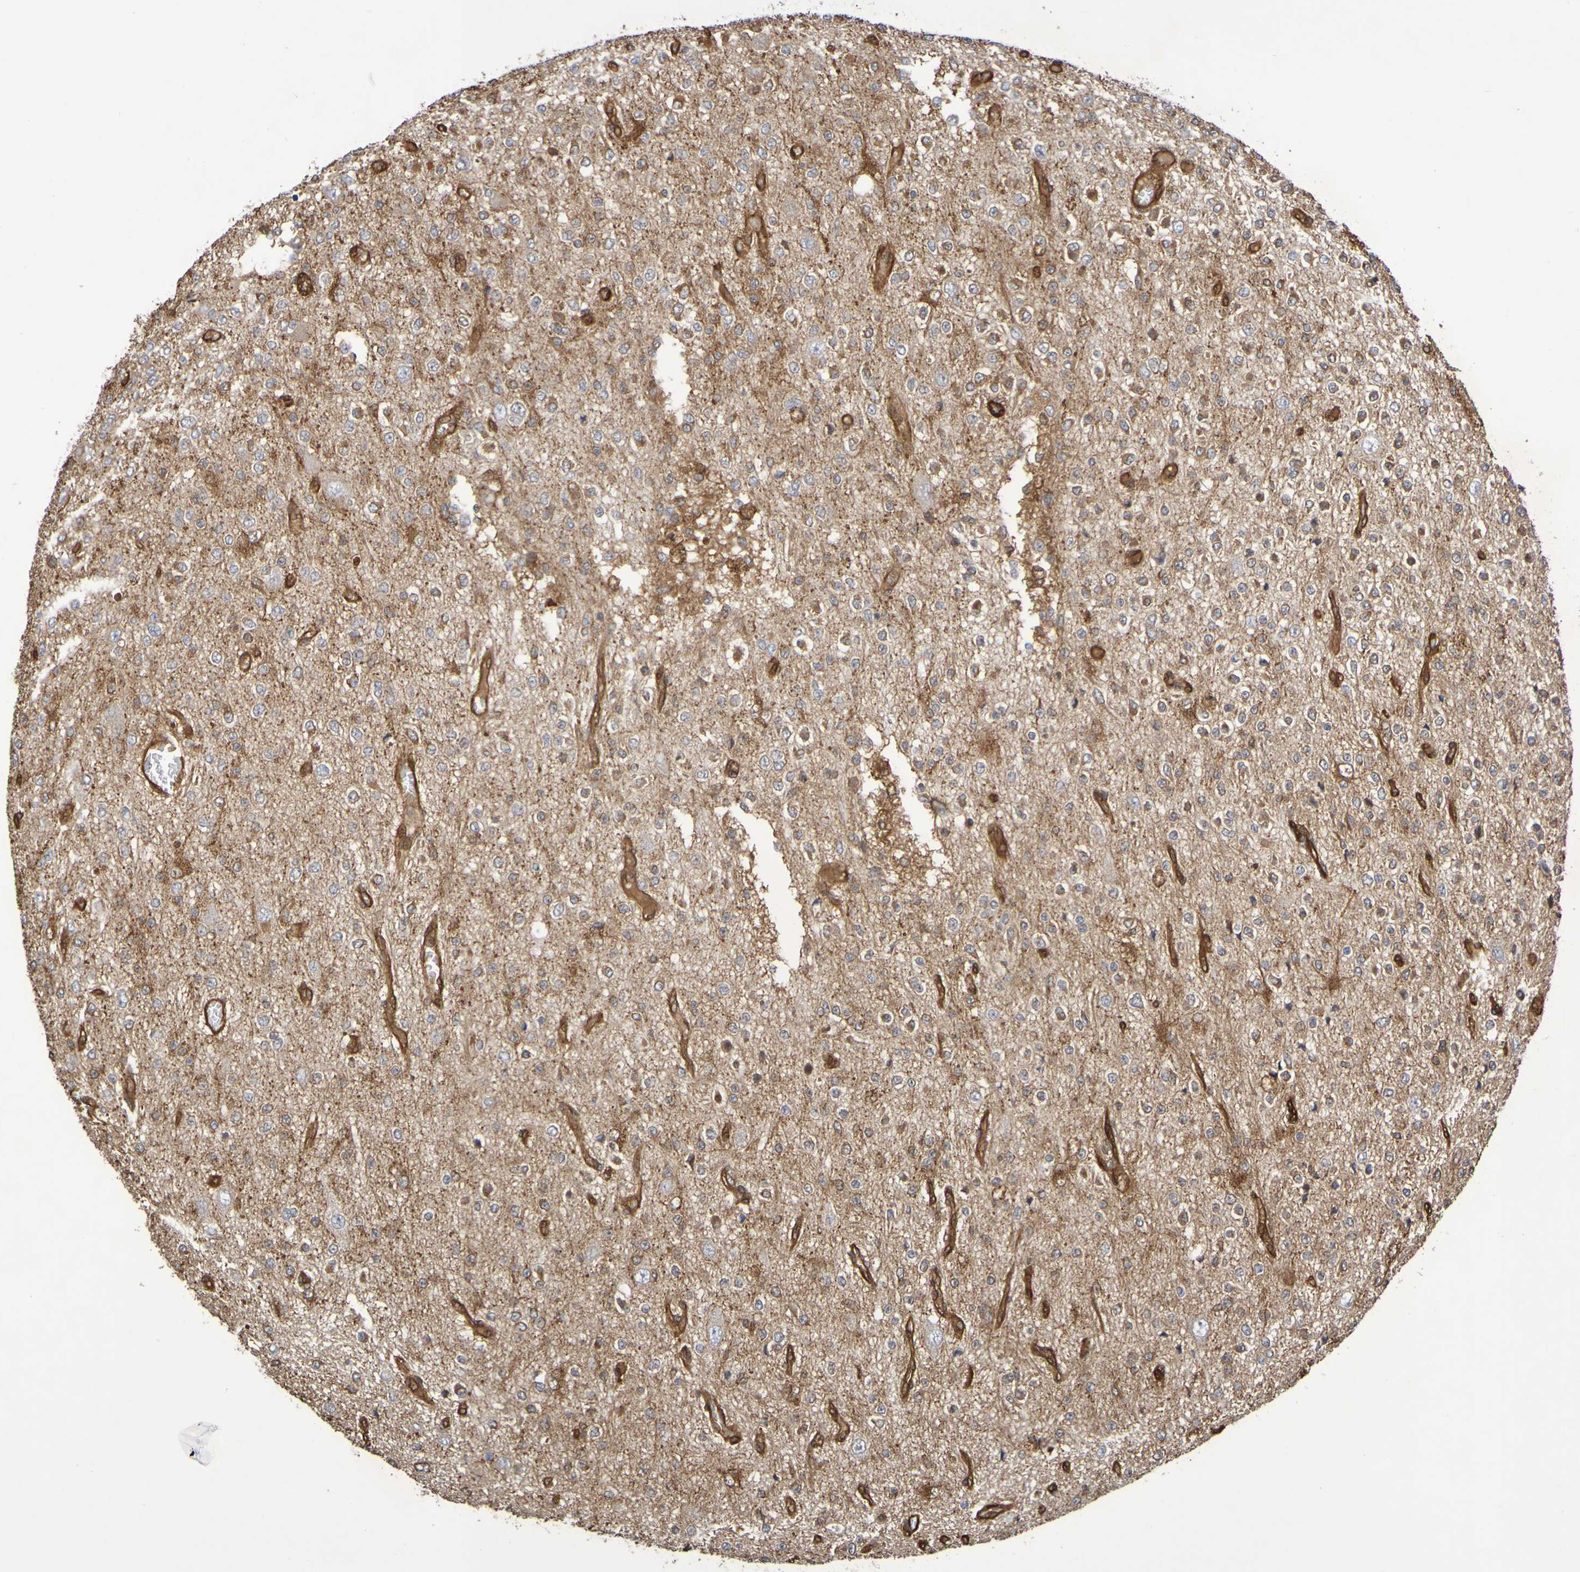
{"staining": {"intensity": "moderate", "quantity": ">75%", "location": "cytoplasmic/membranous"}, "tissue": "glioma", "cell_type": "Tumor cells", "image_type": "cancer", "snomed": [{"axis": "morphology", "description": "Glioma, malignant, Low grade"}, {"axis": "topography", "description": "Brain"}], "caption": "DAB (3,3'-diaminobenzidine) immunohistochemical staining of human malignant glioma (low-grade) reveals moderate cytoplasmic/membranous protein positivity in about >75% of tumor cells.", "gene": "SERPINB6", "patient": {"sex": "male", "age": 38}}